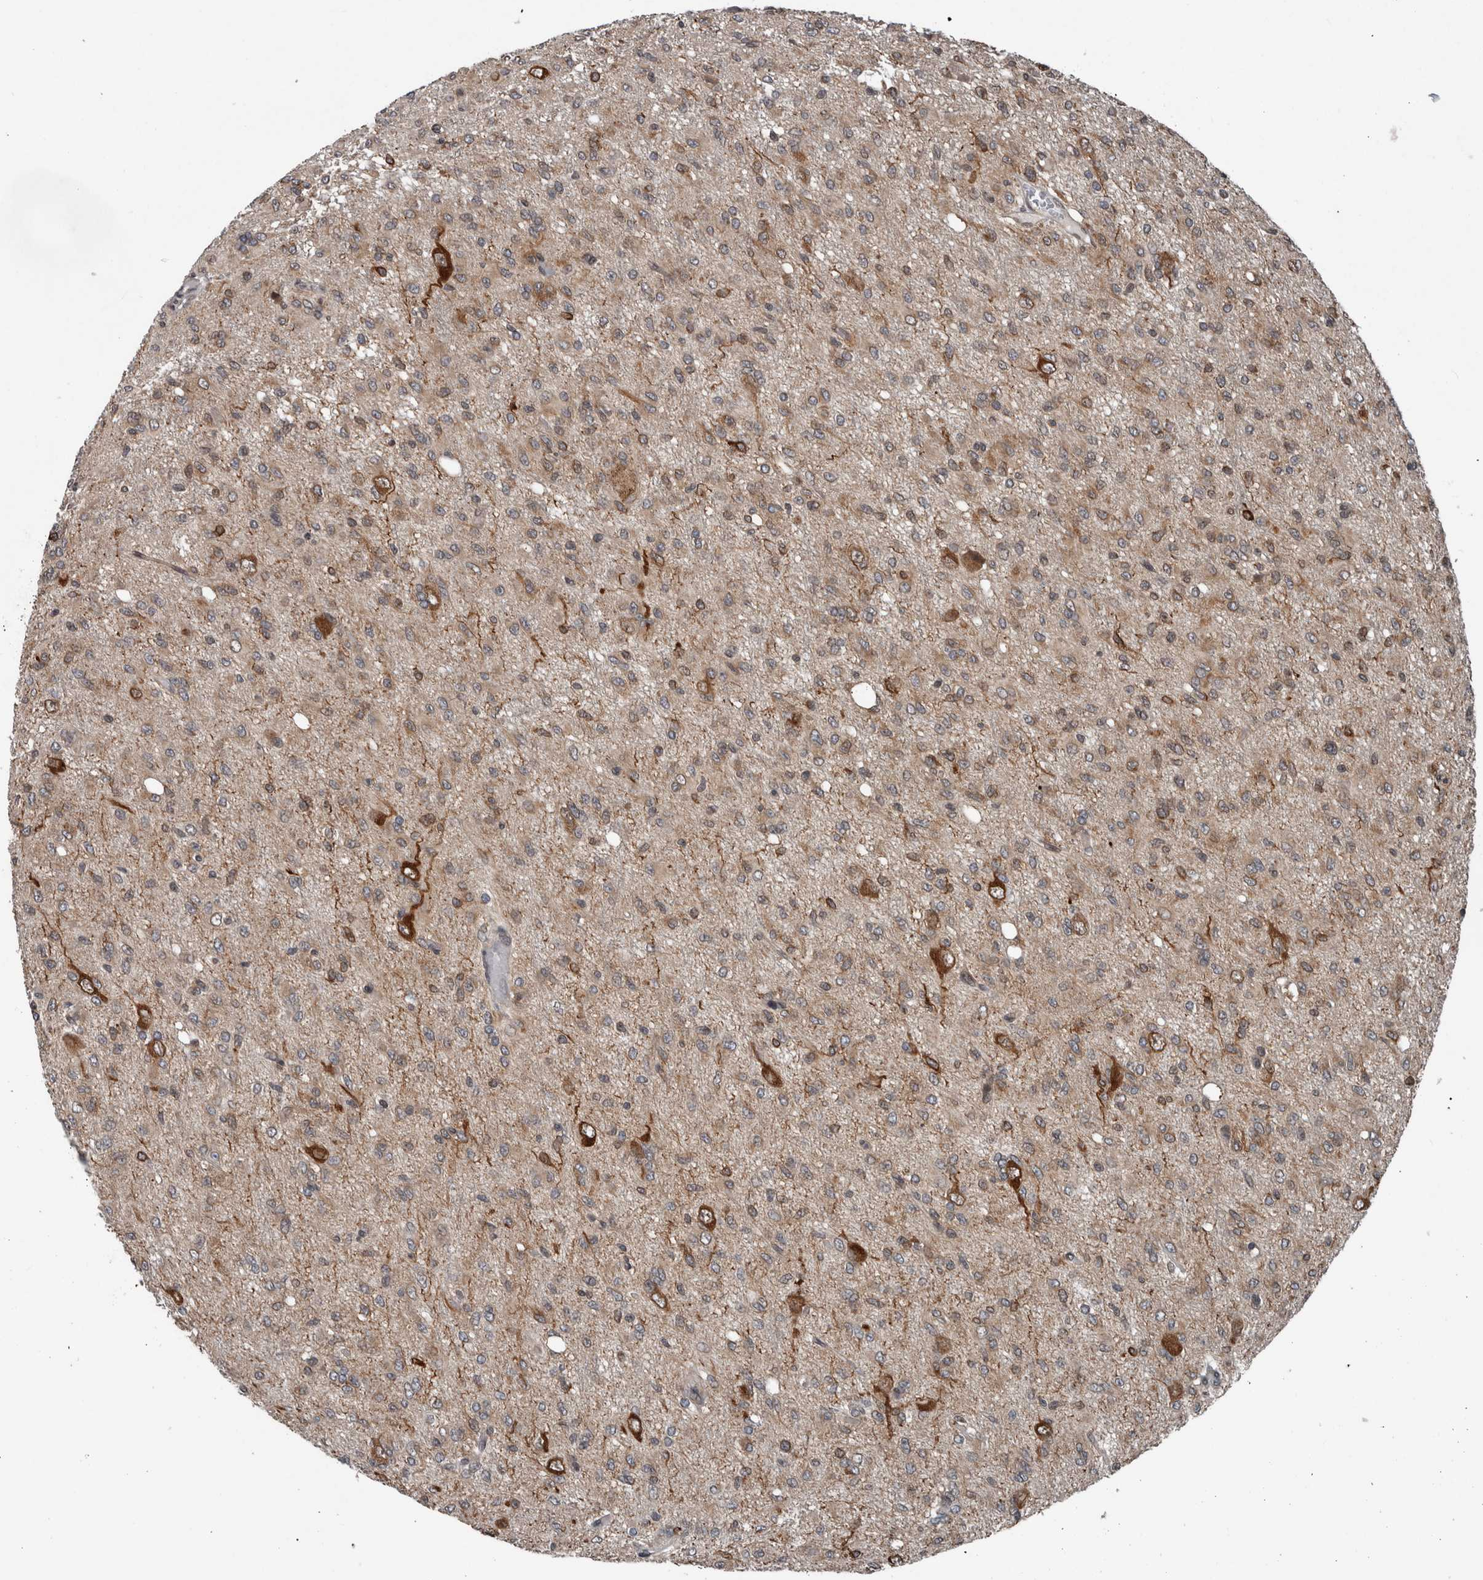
{"staining": {"intensity": "weak", "quantity": ">75%", "location": "cytoplasmic/membranous"}, "tissue": "glioma", "cell_type": "Tumor cells", "image_type": "cancer", "snomed": [{"axis": "morphology", "description": "Glioma, malignant, High grade"}, {"axis": "topography", "description": "Brain"}], "caption": "The histopathology image shows immunohistochemical staining of malignant glioma (high-grade). There is weak cytoplasmic/membranous positivity is seen in about >75% of tumor cells.", "gene": "ENY2", "patient": {"sex": "female", "age": 59}}